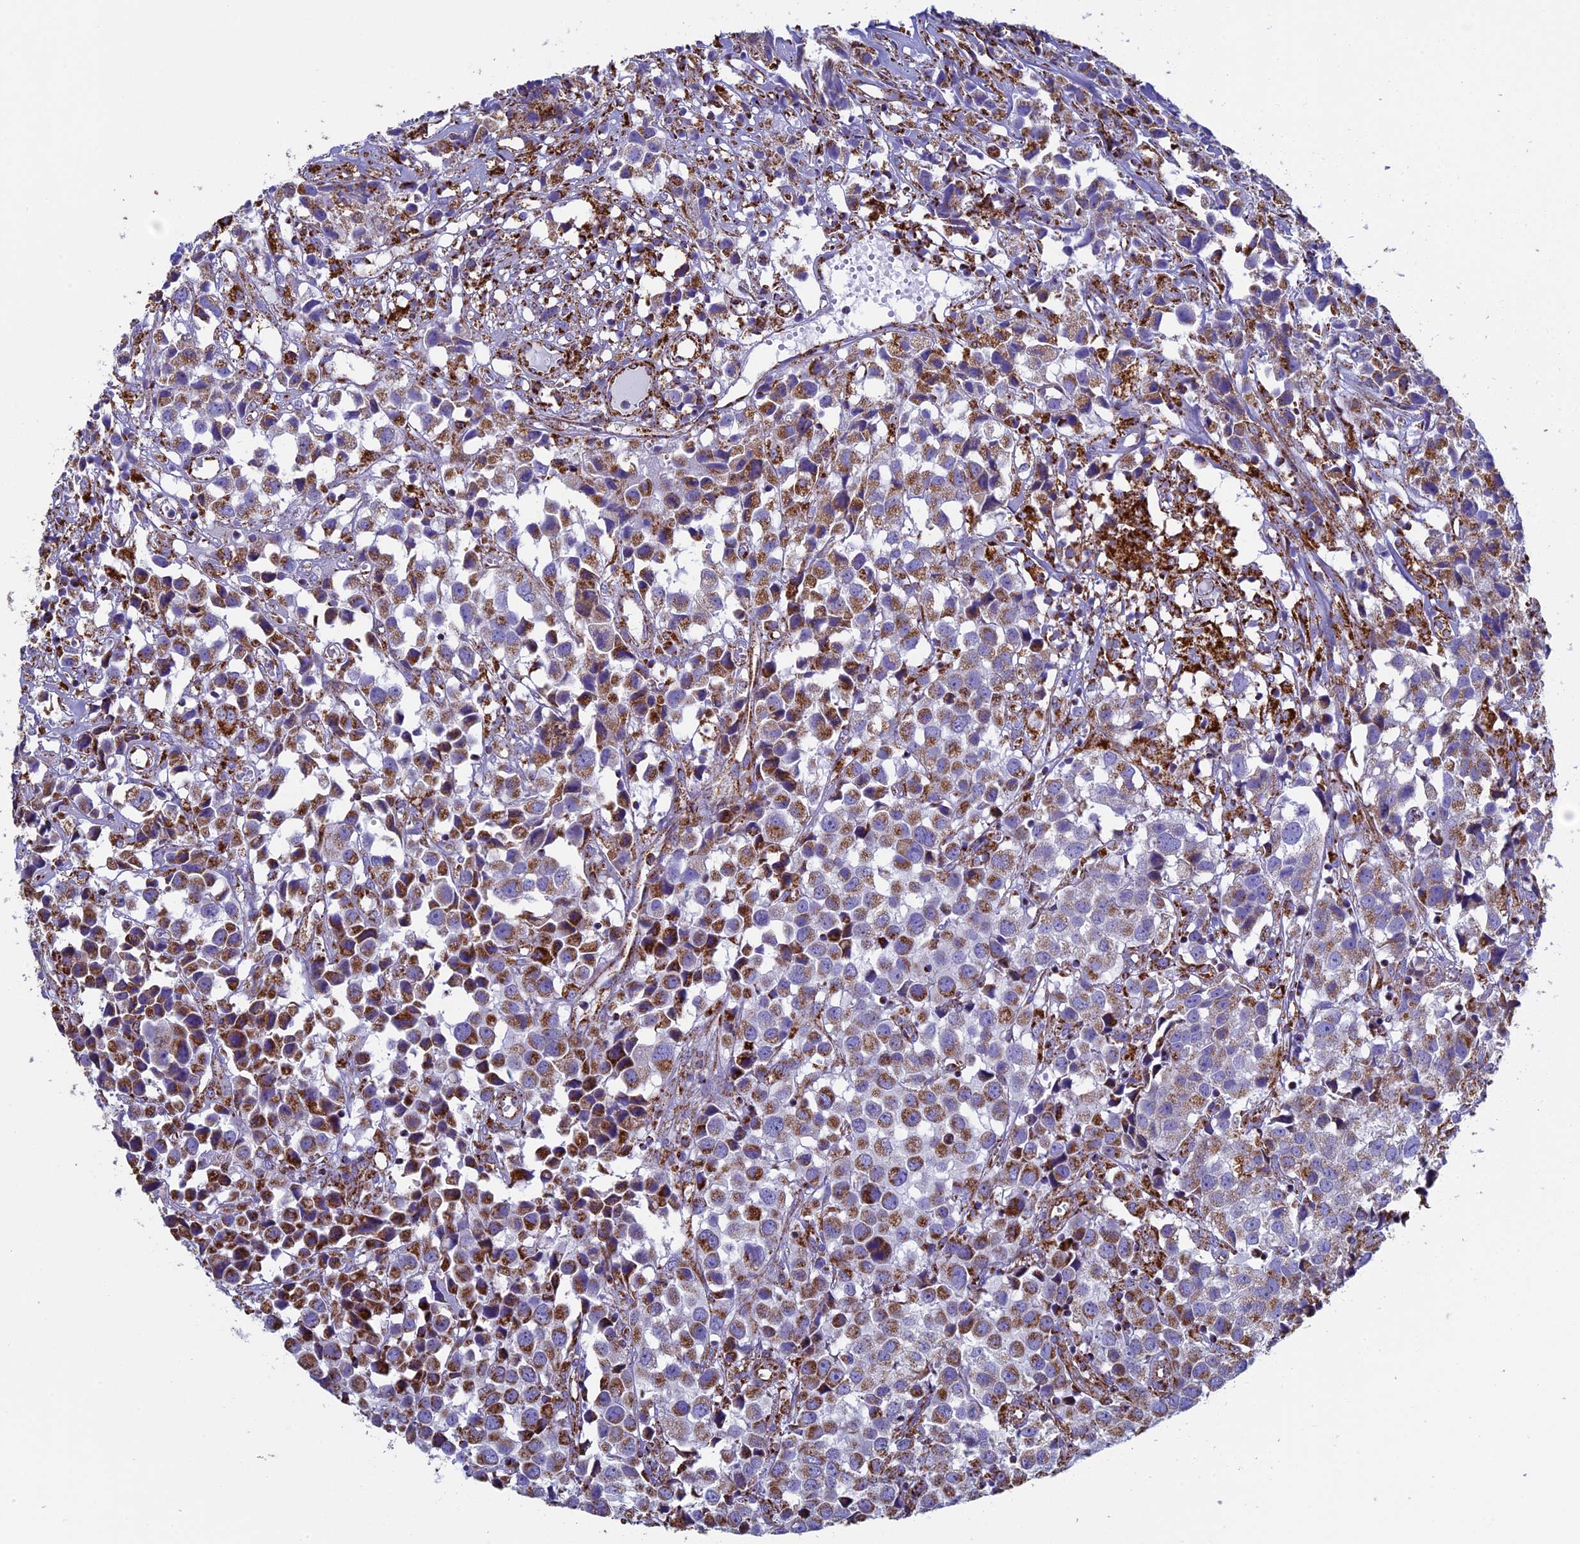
{"staining": {"intensity": "moderate", "quantity": ">75%", "location": "cytoplasmic/membranous"}, "tissue": "urothelial cancer", "cell_type": "Tumor cells", "image_type": "cancer", "snomed": [{"axis": "morphology", "description": "Urothelial carcinoma, High grade"}, {"axis": "topography", "description": "Urinary bladder"}], "caption": "The micrograph shows staining of urothelial carcinoma (high-grade), revealing moderate cytoplasmic/membranous protein expression (brown color) within tumor cells.", "gene": "UQCRFS1", "patient": {"sex": "female", "age": 75}}